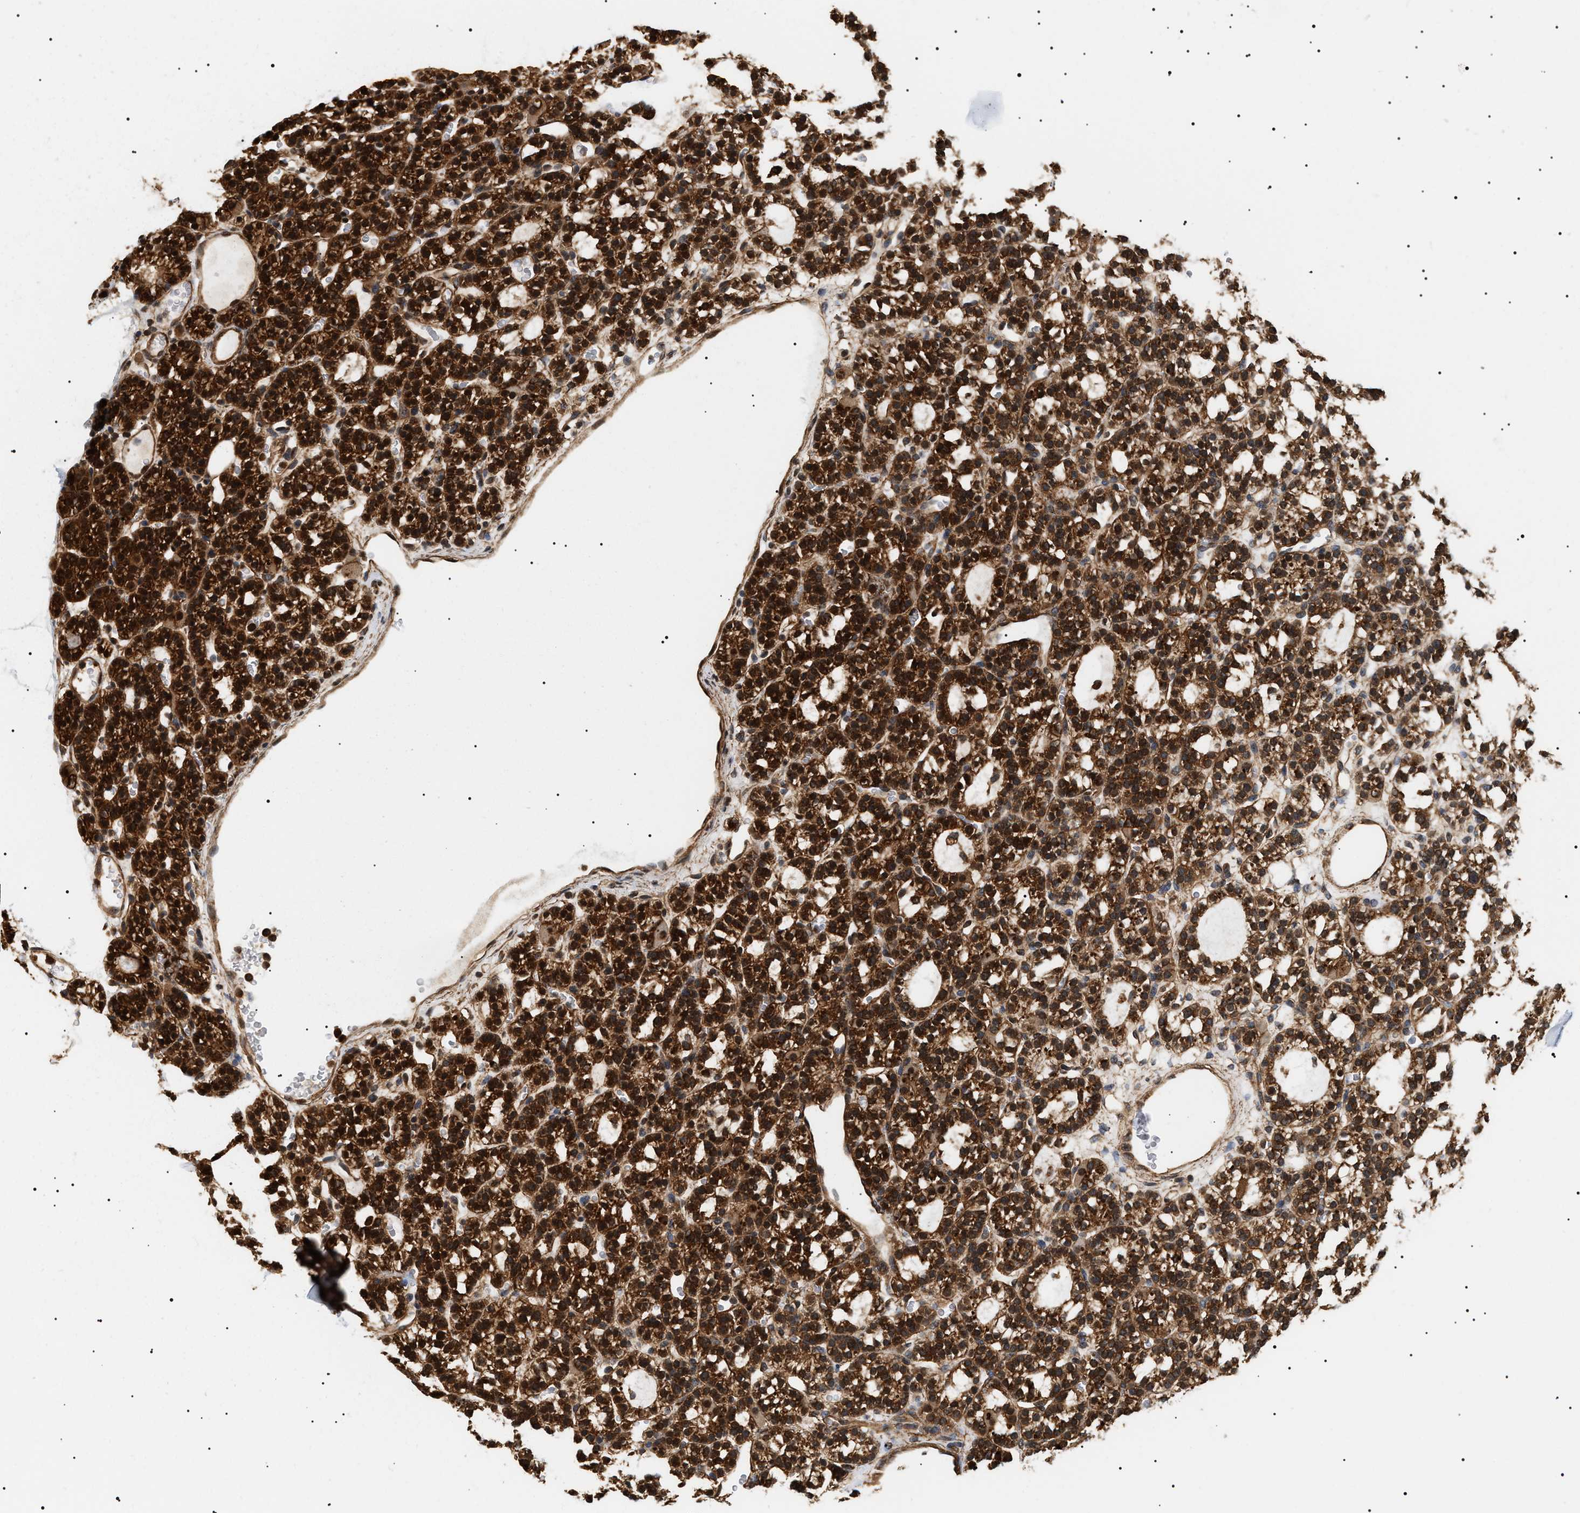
{"staining": {"intensity": "strong", "quantity": ">75%", "location": "cytoplasmic/membranous"}, "tissue": "parathyroid gland", "cell_type": "Glandular cells", "image_type": "normal", "snomed": [{"axis": "morphology", "description": "Normal tissue, NOS"}, {"axis": "morphology", "description": "Adenoma, NOS"}, {"axis": "topography", "description": "Parathyroid gland"}], "caption": "Parathyroid gland stained with DAB immunohistochemistry (IHC) exhibits high levels of strong cytoplasmic/membranous staining in about >75% of glandular cells.", "gene": "SH3GLB2", "patient": {"sex": "female", "age": 58}}